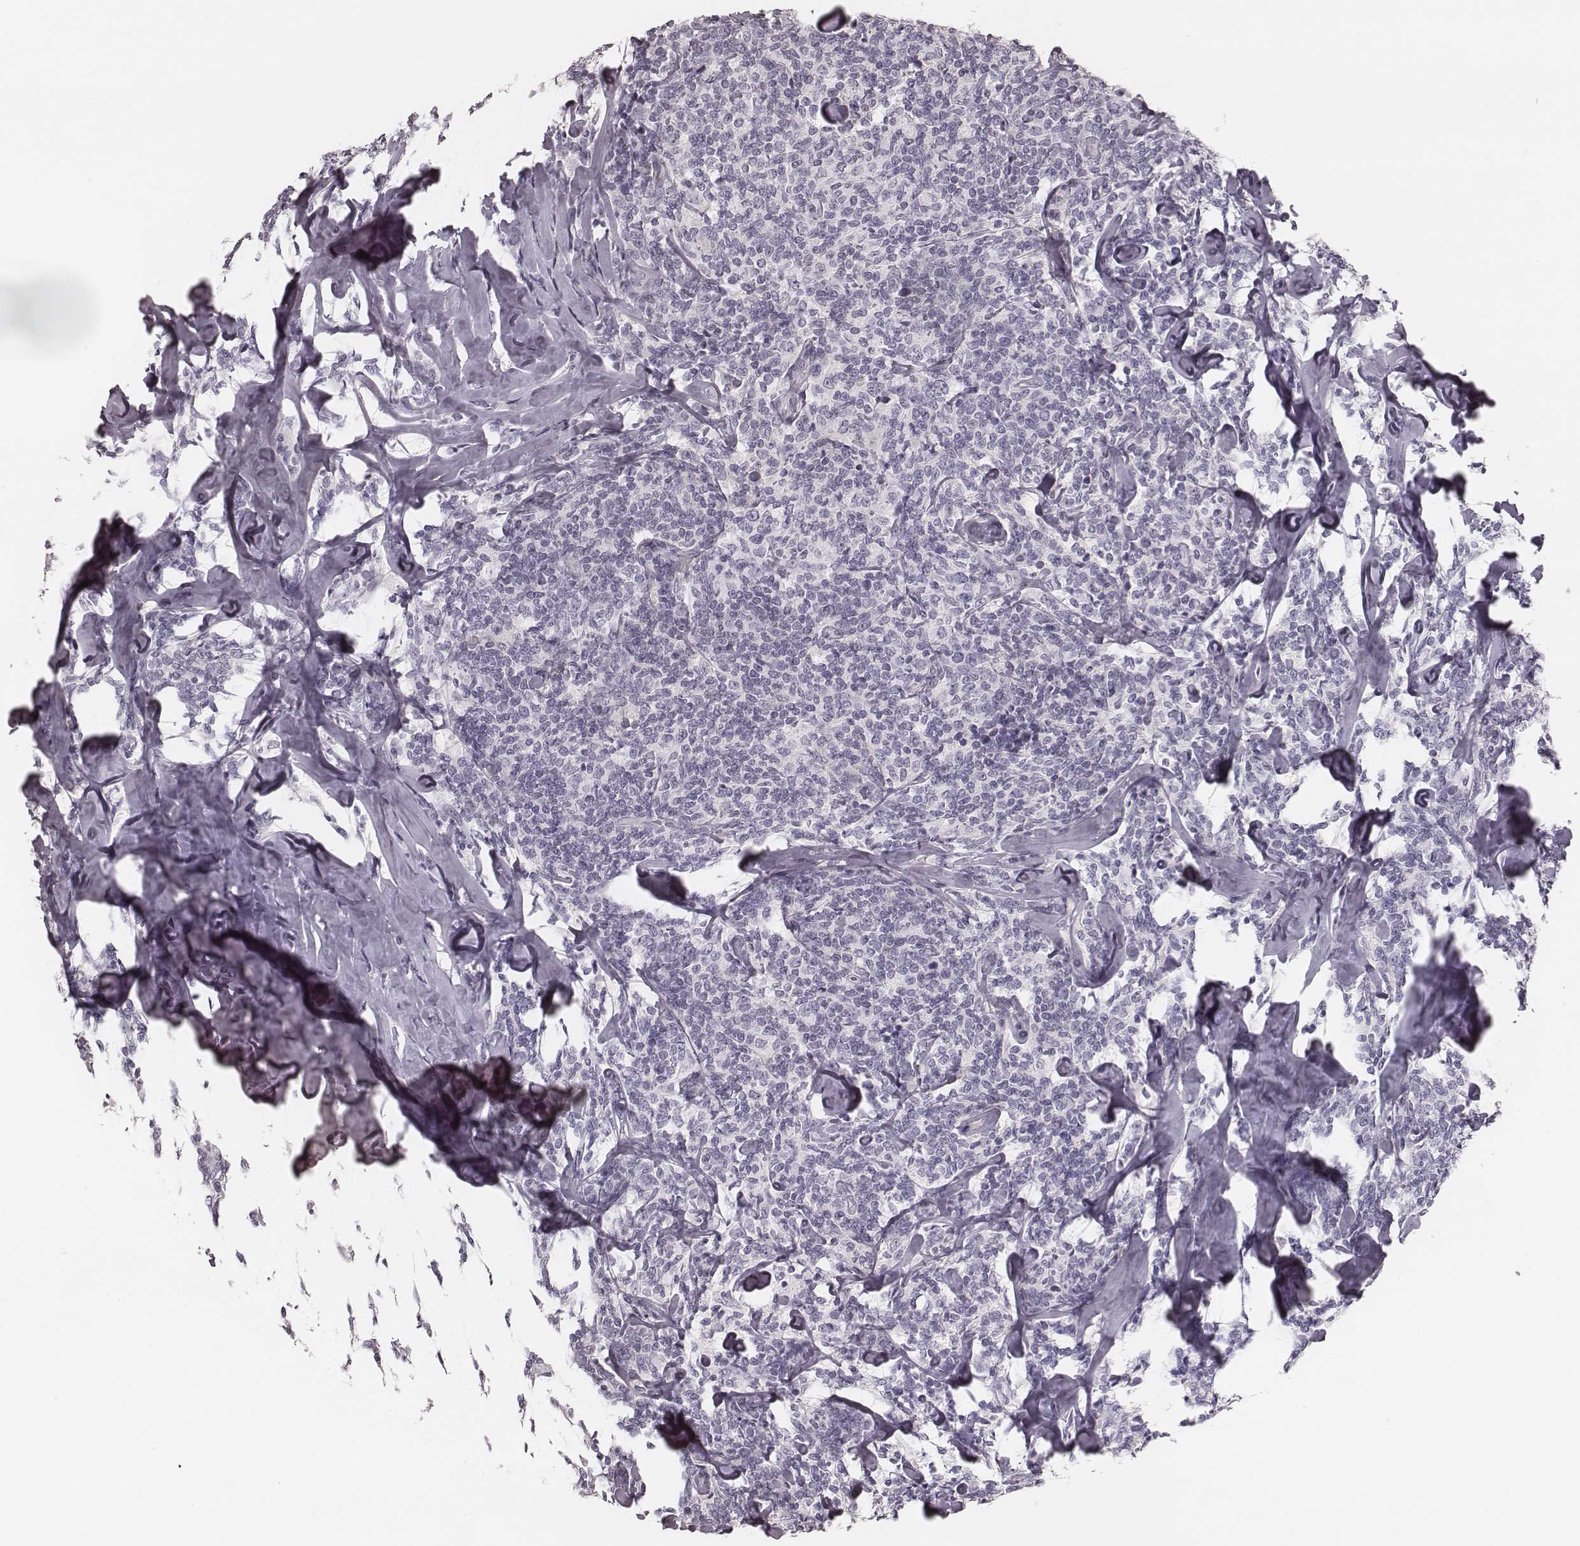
{"staining": {"intensity": "negative", "quantity": "none", "location": "none"}, "tissue": "lymphoma", "cell_type": "Tumor cells", "image_type": "cancer", "snomed": [{"axis": "morphology", "description": "Malignant lymphoma, non-Hodgkin's type, Low grade"}, {"axis": "topography", "description": "Lymph node"}], "caption": "Immunohistochemistry photomicrograph of neoplastic tissue: lymphoma stained with DAB displays no significant protein positivity in tumor cells.", "gene": "S100Z", "patient": {"sex": "female", "age": 56}}